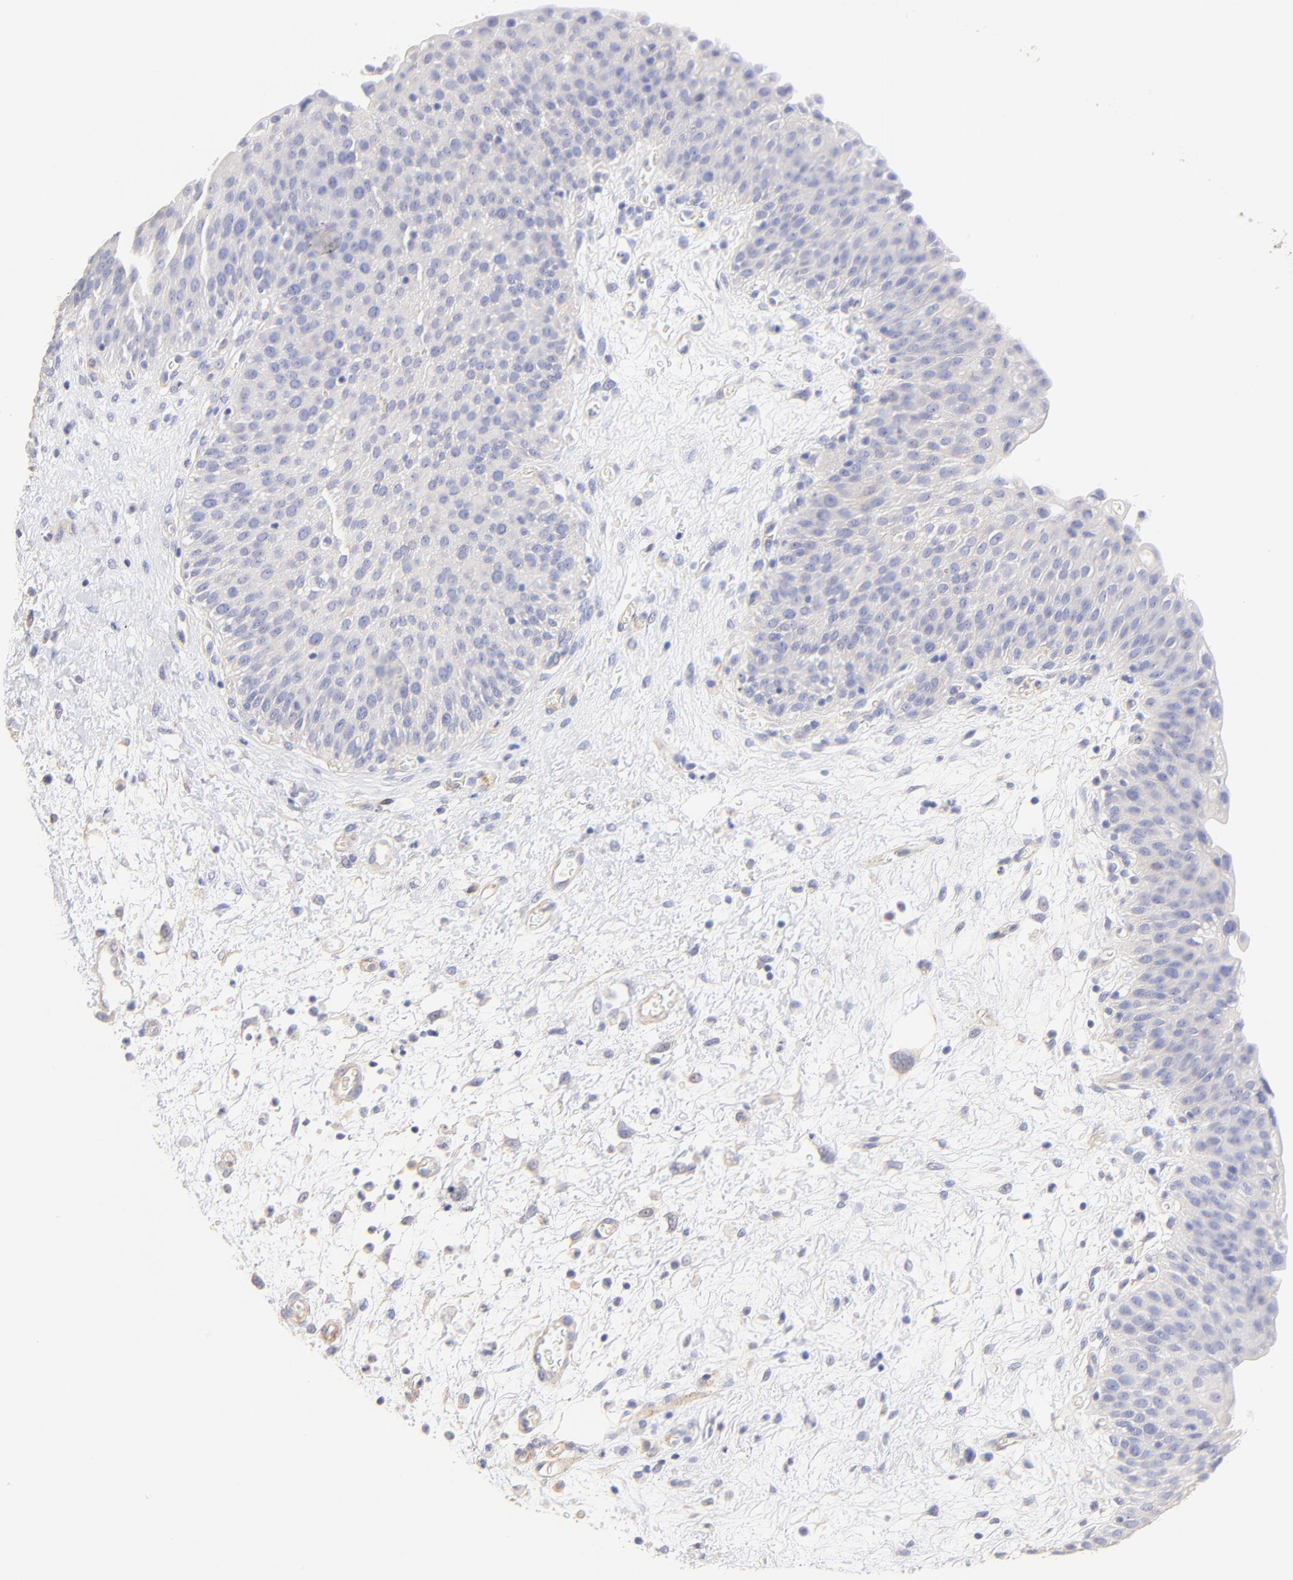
{"staining": {"intensity": "negative", "quantity": "none", "location": "none"}, "tissue": "urinary bladder", "cell_type": "Urothelial cells", "image_type": "normal", "snomed": [{"axis": "morphology", "description": "Normal tissue, NOS"}, {"axis": "morphology", "description": "Dysplasia, NOS"}, {"axis": "topography", "description": "Urinary bladder"}], "caption": "Urinary bladder was stained to show a protein in brown. There is no significant expression in urothelial cells. (Immunohistochemistry, brightfield microscopy, high magnification).", "gene": "ACTRT1", "patient": {"sex": "male", "age": 35}}